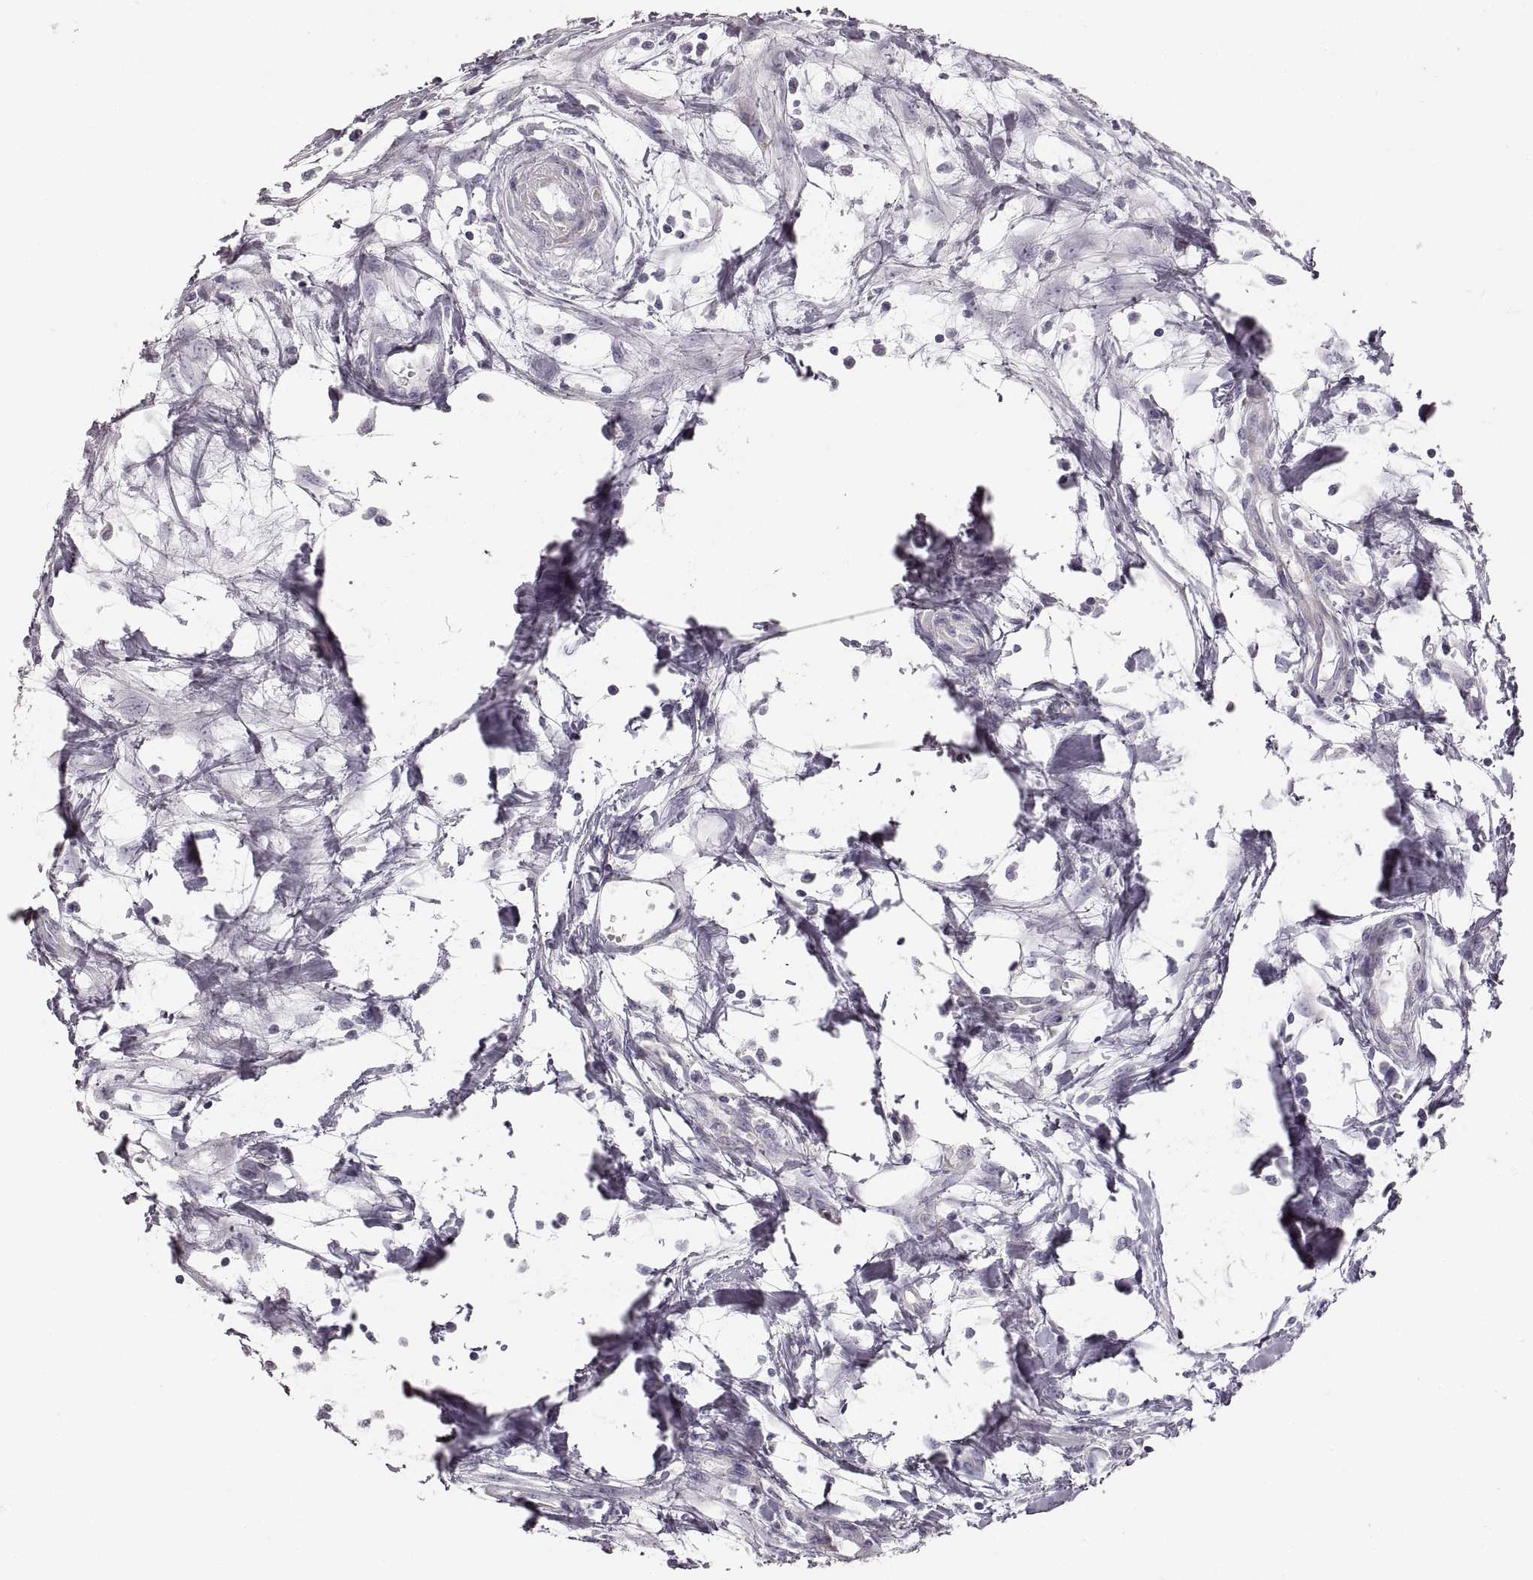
{"staining": {"intensity": "negative", "quantity": "none", "location": "none"}, "tissue": "testis cancer", "cell_type": "Tumor cells", "image_type": "cancer", "snomed": [{"axis": "morphology", "description": "Carcinoma, Embryonal, NOS"}, {"axis": "morphology", "description": "Teratoma, malignant, NOS"}, {"axis": "topography", "description": "Testis"}], "caption": "Tumor cells show no significant protein staining in testis cancer.", "gene": "RDH13", "patient": {"sex": "male", "age": 44}}